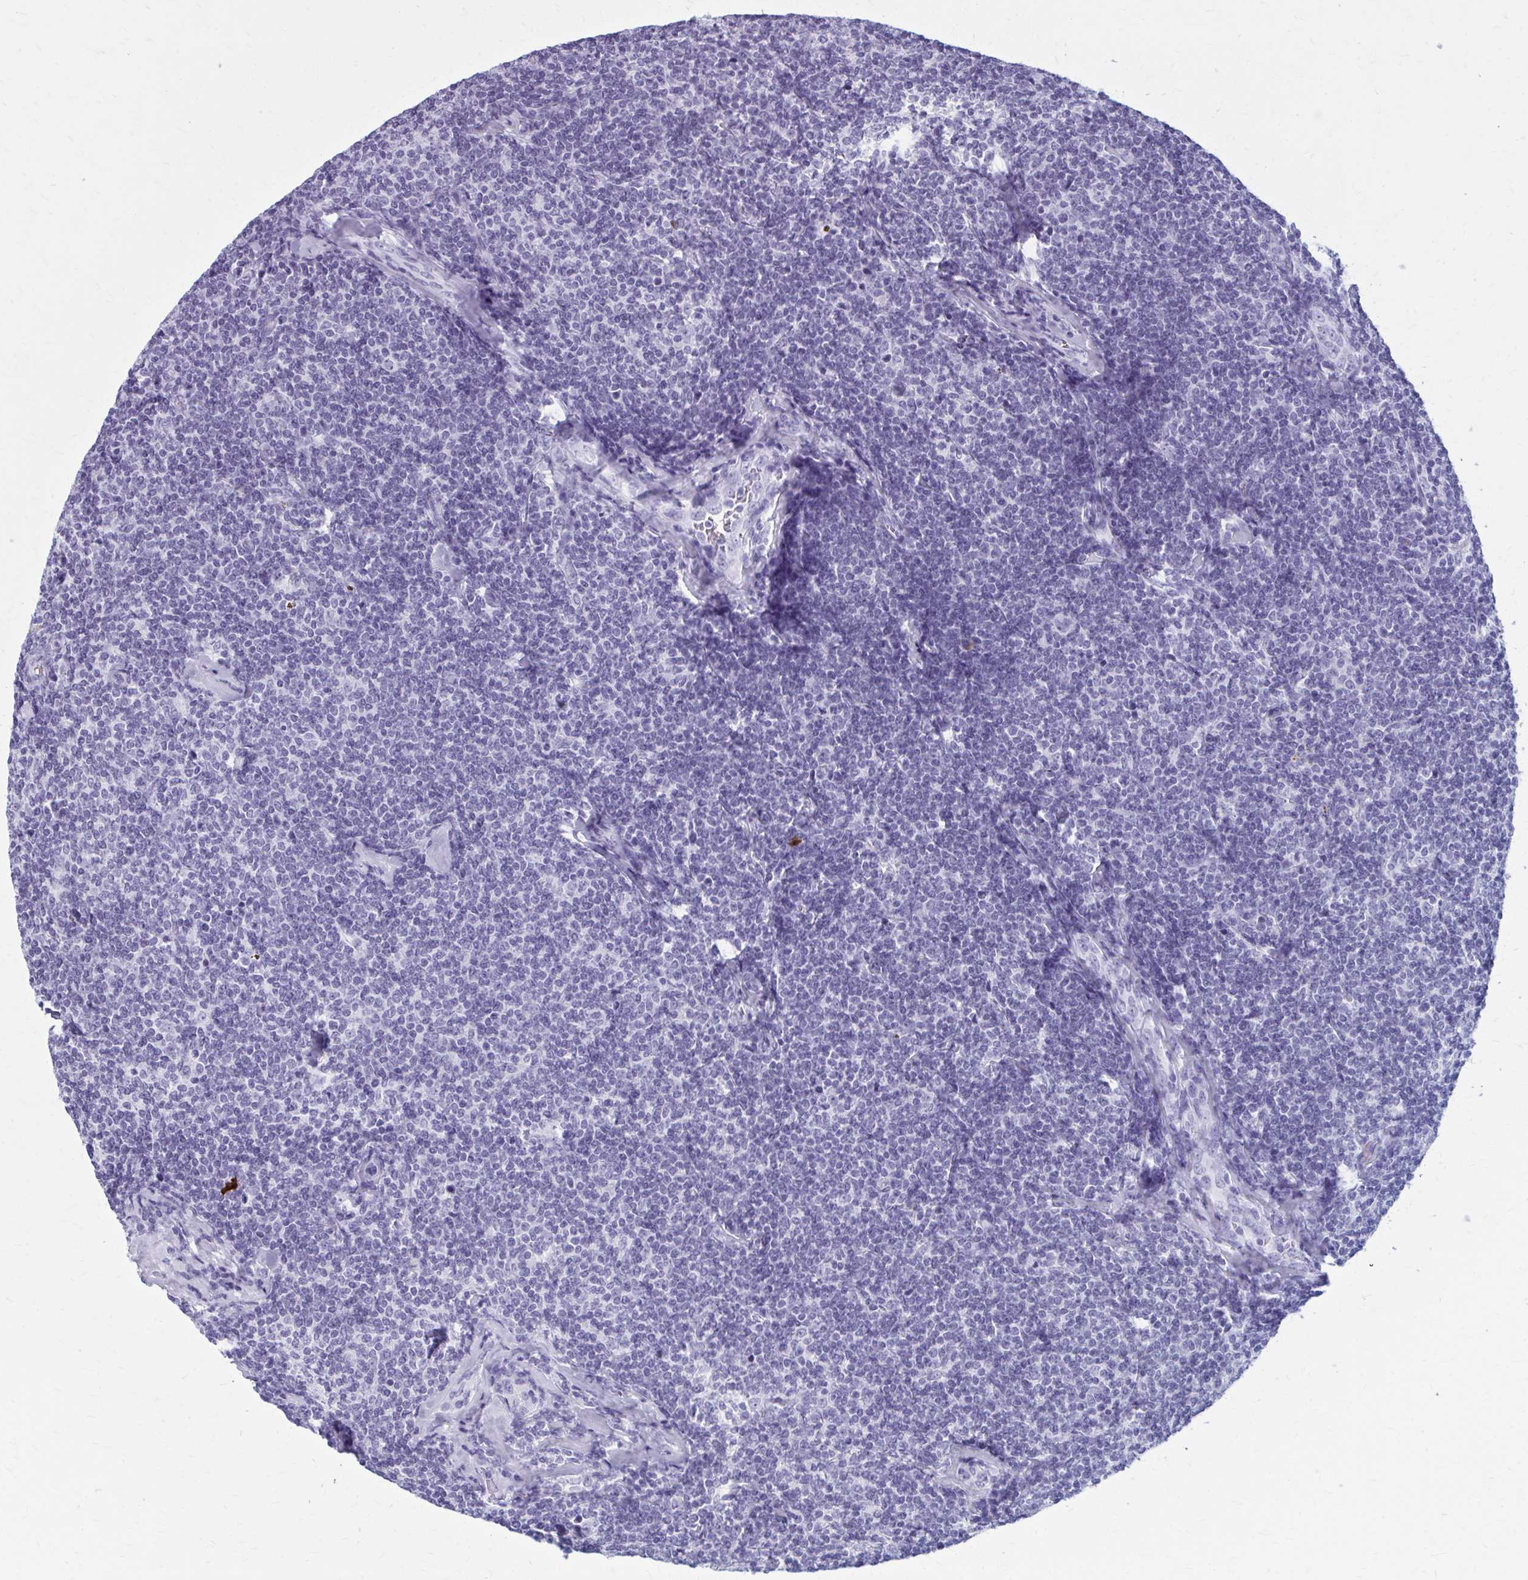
{"staining": {"intensity": "negative", "quantity": "none", "location": "none"}, "tissue": "lymphoma", "cell_type": "Tumor cells", "image_type": "cancer", "snomed": [{"axis": "morphology", "description": "Malignant lymphoma, non-Hodgkin's type, Low grade"}, {"axis": "topography", "description": "Lymph node"}], "caption": "Human low-grade malignant lymphoma, non-Hodgkin's type stained for a protein using immunohistochemistry (IHC) exhibits no positivity in tumor cells.", "gene": "ZDHHC7", "patient": {"sex": "female", "age": 56}}